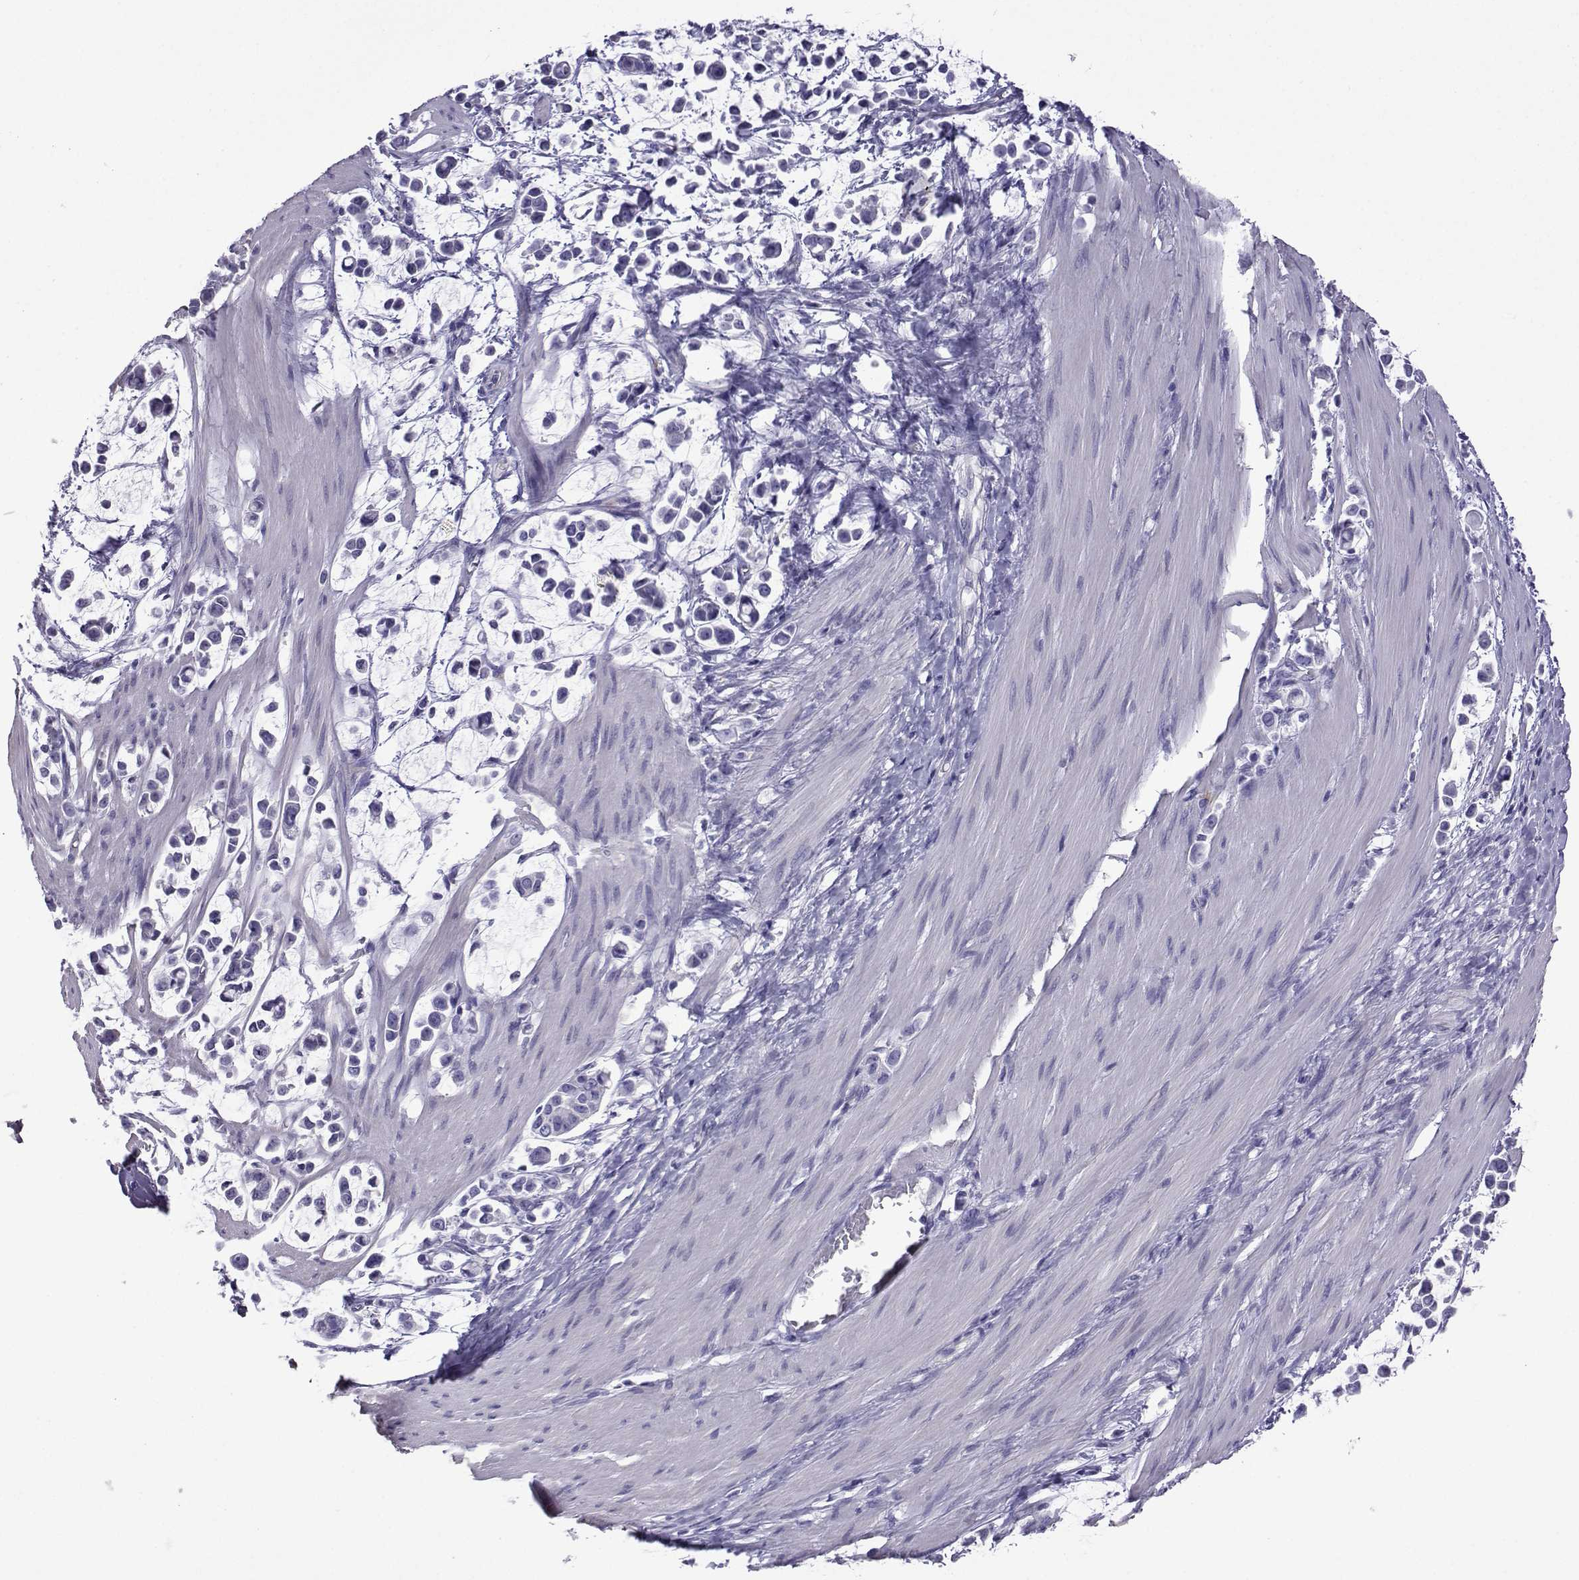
{"staining": {"intensity": "negative", "quantity": "none", "location": "none"}, "tissue": "stomach cancer", "cell_type": "Tumor cells", "image_type": "cancer", "snomed": [{"axis": "morphology", "description": "Adenocarcinoma, NOS"}, {"axis": "topography", "description": "Stomach"}], "caption": "Immunohistochemical staining of adenocarcinoma (stomach) shows no significant expression in tumor cells.", "gene": "CFAP70", "patient": {"sex": "male", "age": 82}}